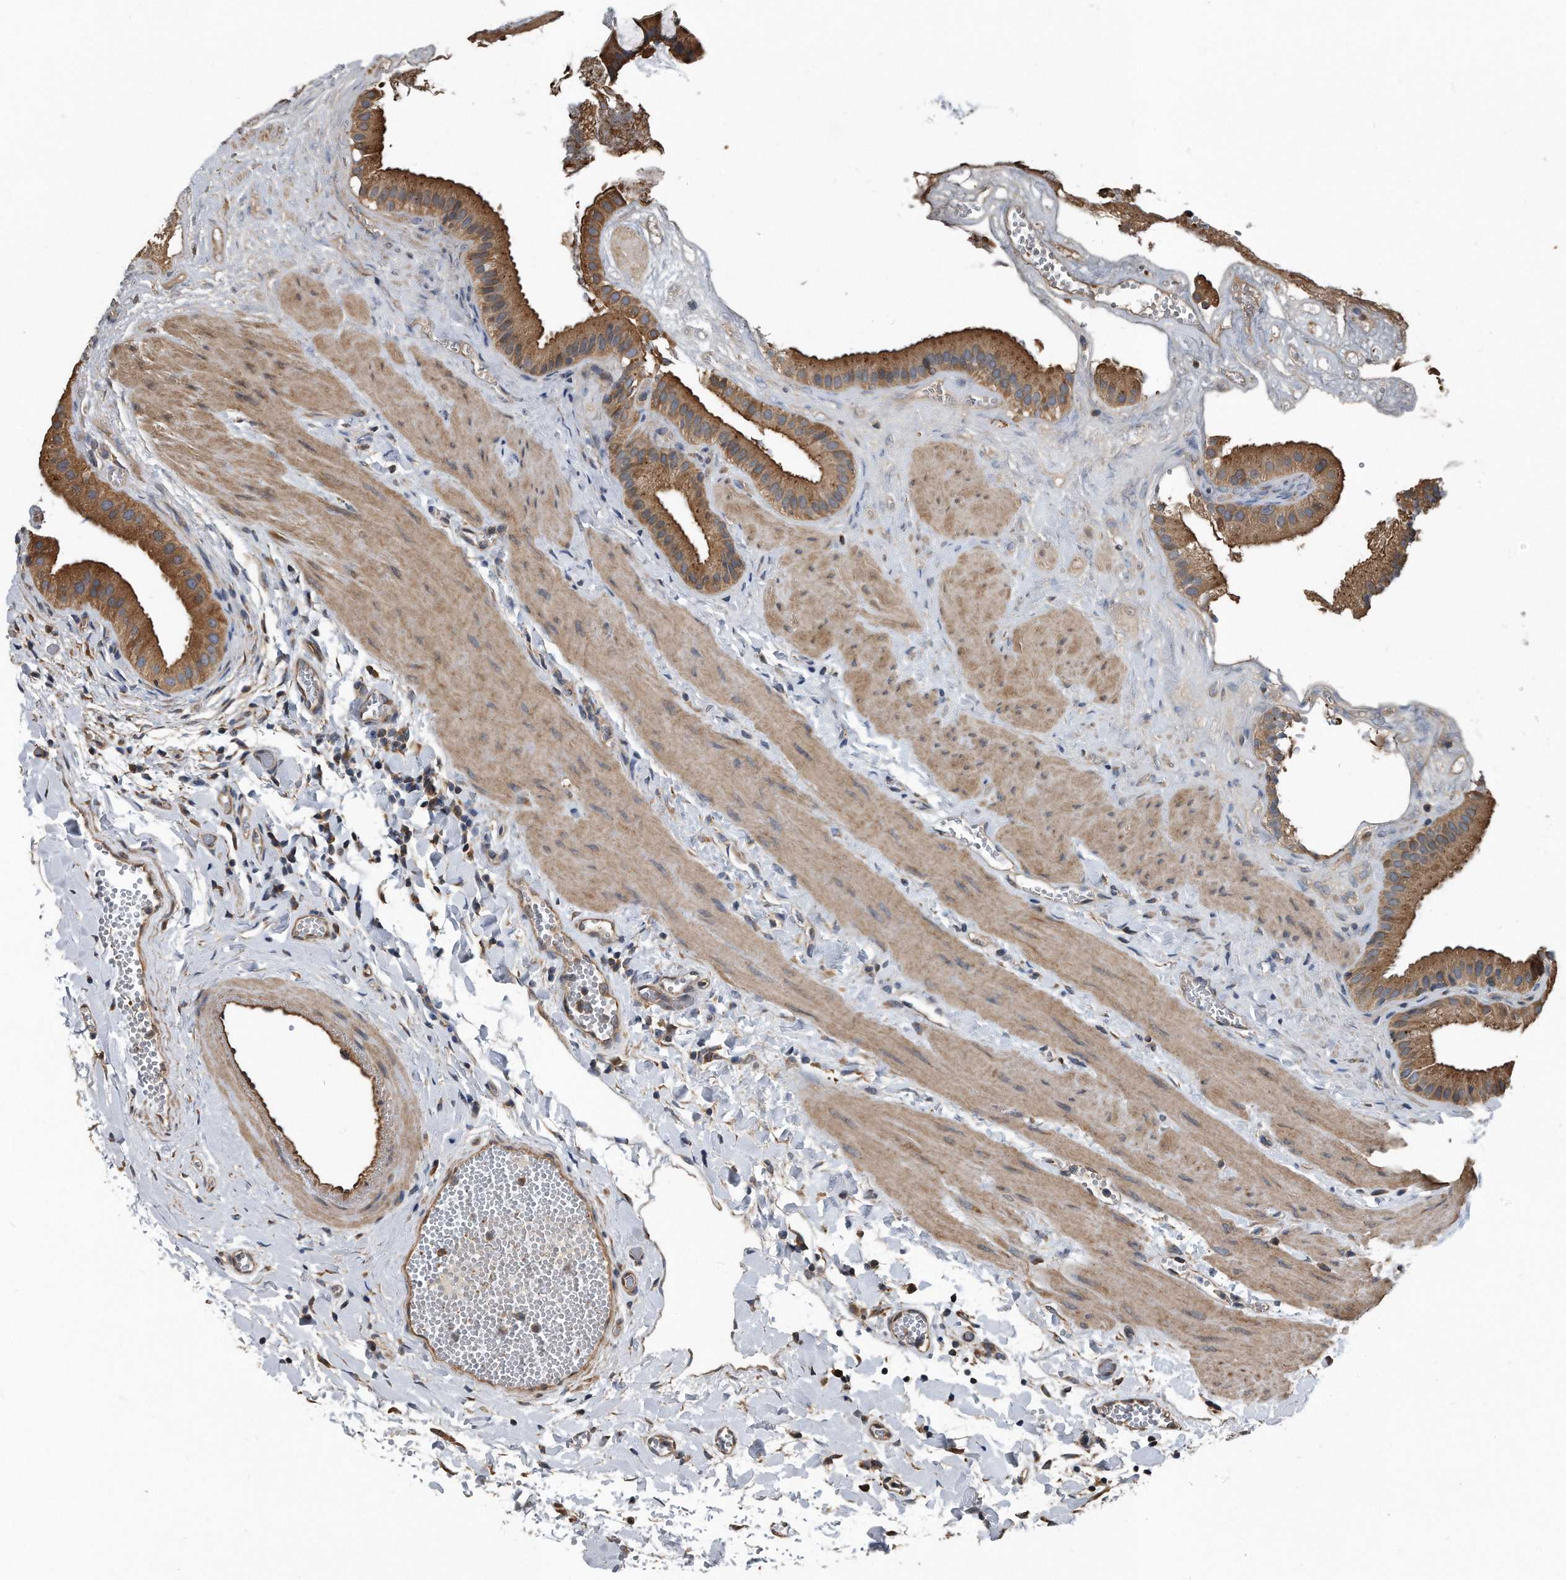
{"staining": {"intensity": "strong", "quantity": ">75%", "location": "cytoplasmic/membranous"}, "tissue": "gallbladder", "cell_type": "Glandular cells", "image_type": "normal", "snomed": [{"axis": "morphology", "description": "Normal tissue, NOS"}, {"axis": "topography", "description": "Gallbladder"}], "caption": "High-power microscopy captured an immunohistochemistry (IHC) image of normal gallbladder, revealing strong cytoplasmic/membranous expression in approximately >75% of glandular cells. (IHC, brightfield microscopy, high magnification).", "gene": "FAM136A", "patient": {"sex": "male", "age": 55}}